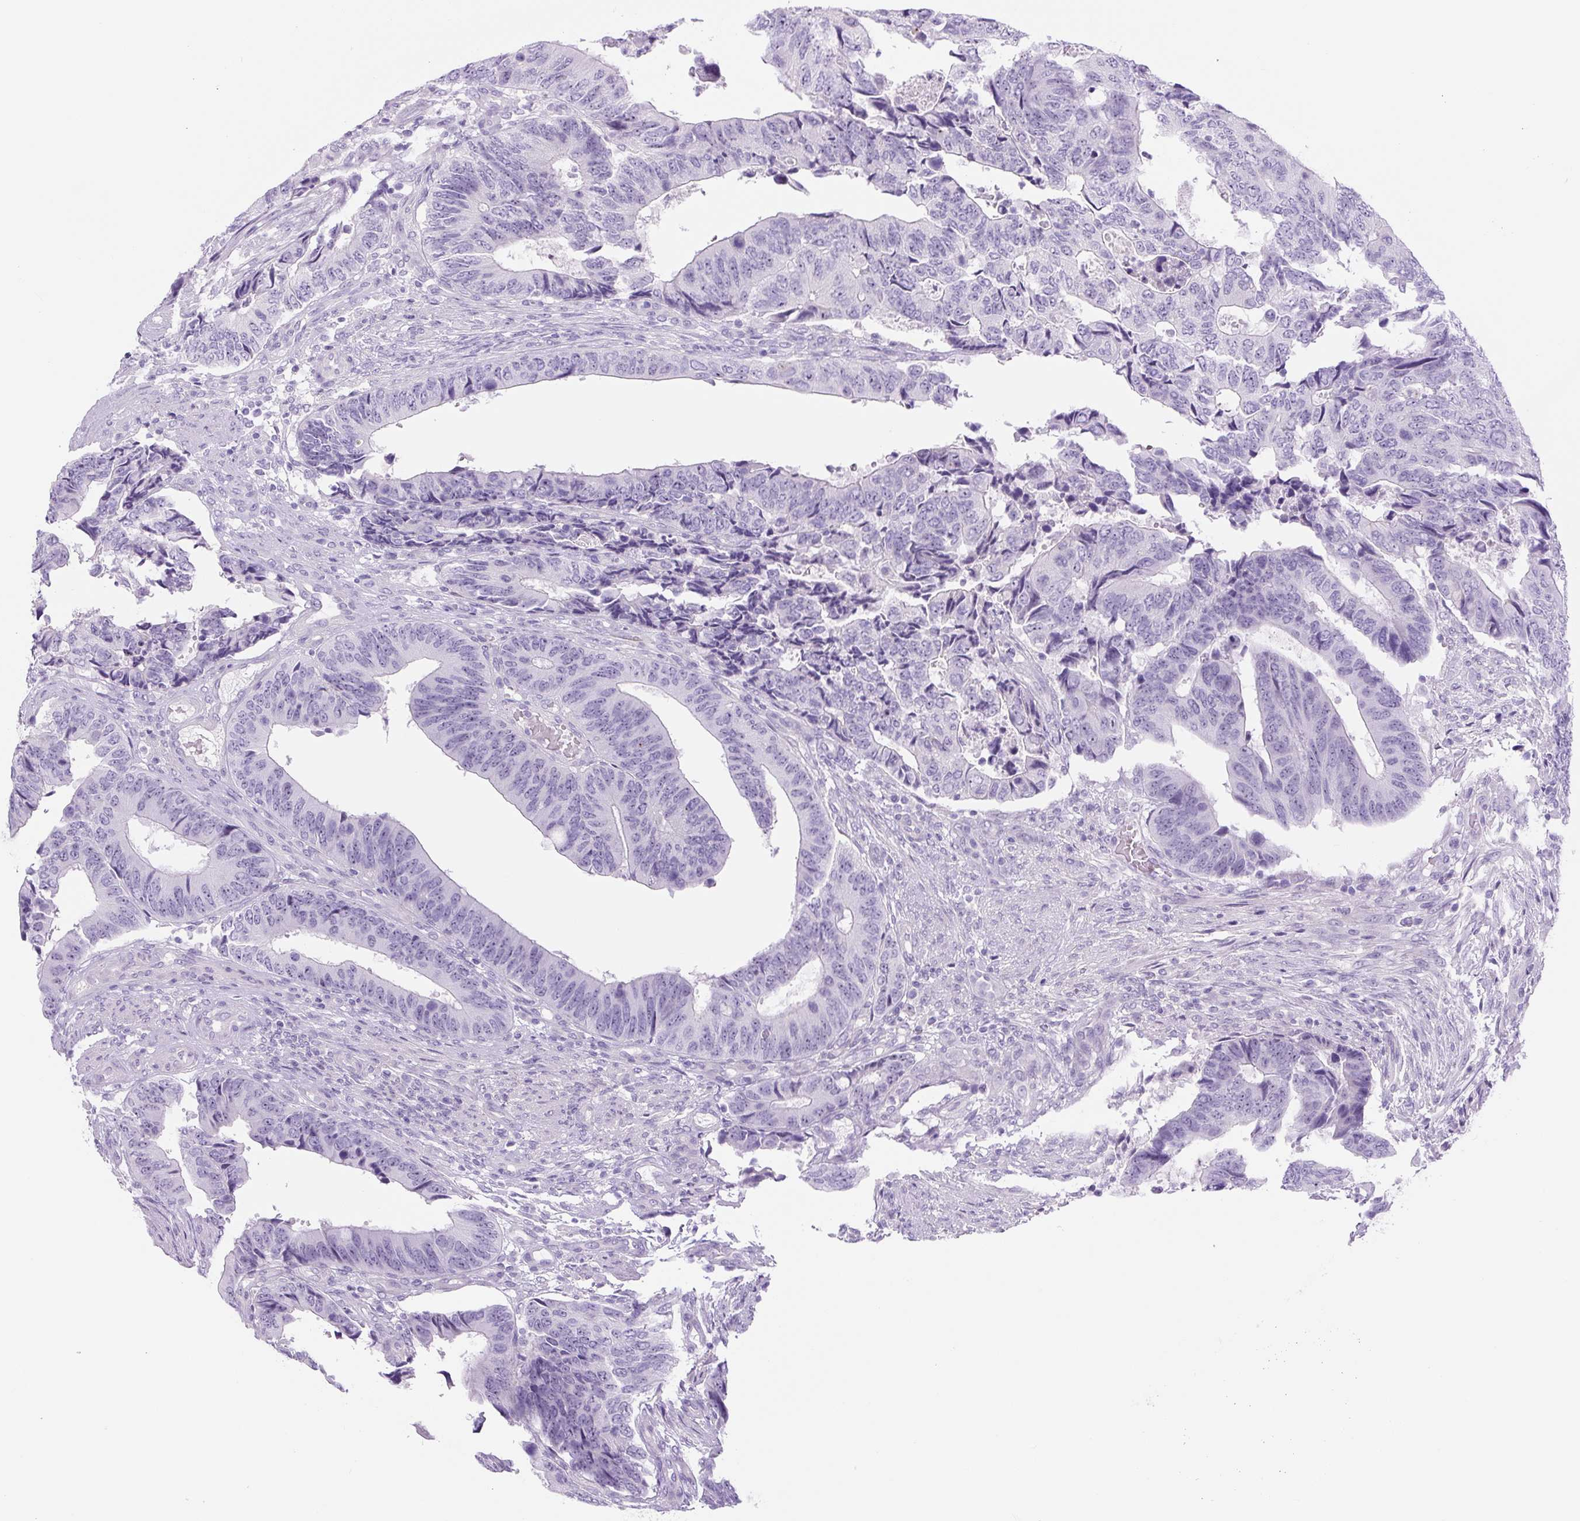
{"staining": {"intensity": "negative", "quantity": "none", "location": "none"}, "tissue": "colorectal cancer", "cell_type": "Tumor cells", "image_type": "cancer", "snomed": [{"axis": "morphology", "description": "Adenocarcinoma, NOS"}, {"axis": "topography", "description": "Colon"}], "caption": "There is no significant positivity in tumor cells of colorectal adenocarcinoma.", "gene": "TMEM151B", "patient": {"sex": "male", "age": 87}}